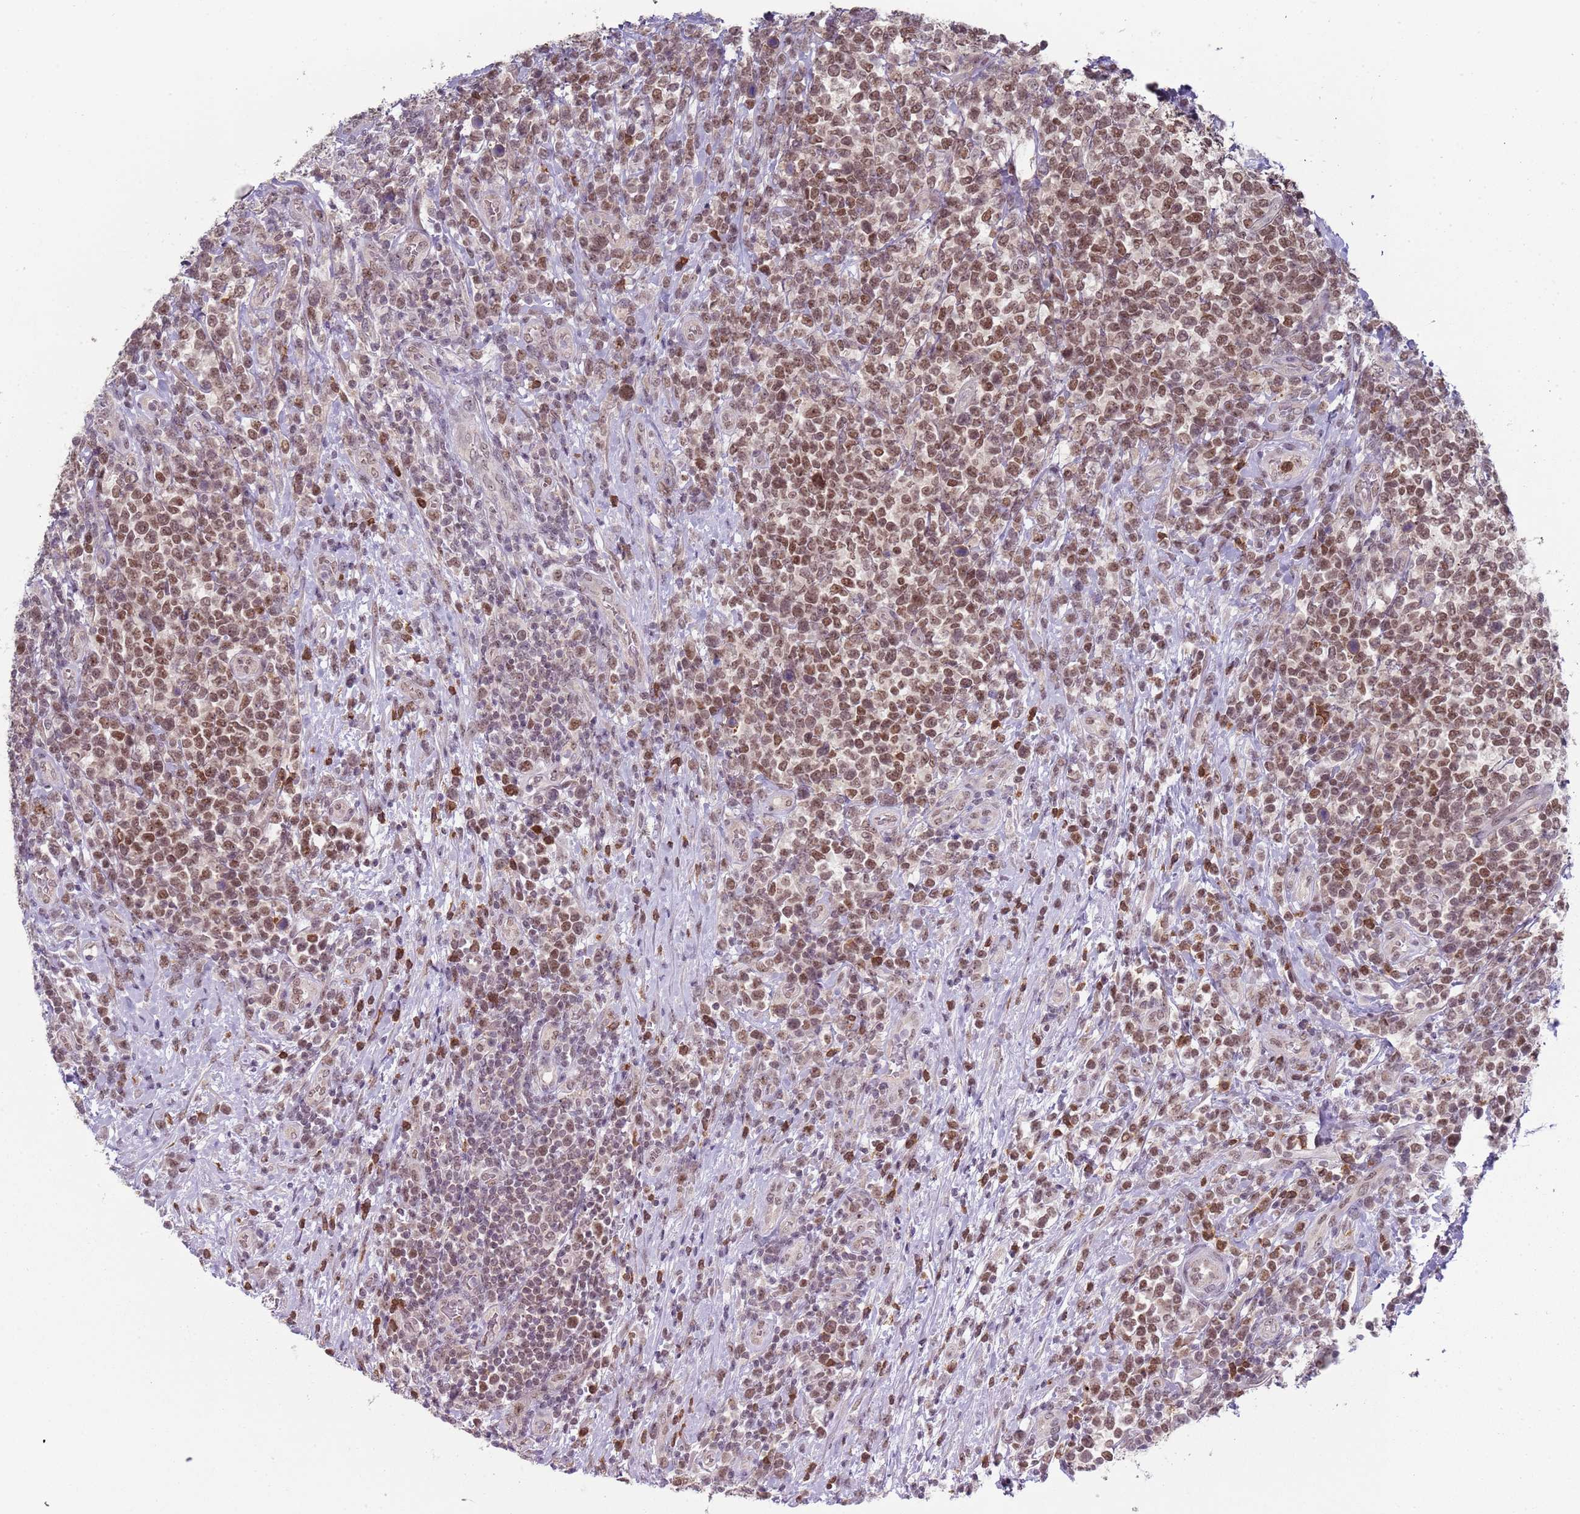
{"staining": {"intensity": "moderate", "quantity": ">75%", "location": "nuclear"}, "tissue": "lymphoma", "cell_type": "Tumor cells", "image_type": "cancer", "snomed": [{"axis": "morphology", "description": "Malignant lymphoma, non-Hodgkin's type, High grade"}, {"axis": "topography", "description": "Soft tissue"}], "caption": "The micrograph reveals a brown stain indicating the presence of a protein in the nuclear of tumor cells in high-grade malignant lymphoma, non-Hodgkin's type.", "gene": "SMARCAL1", "patient": {"sex": "female", "age": 56}}